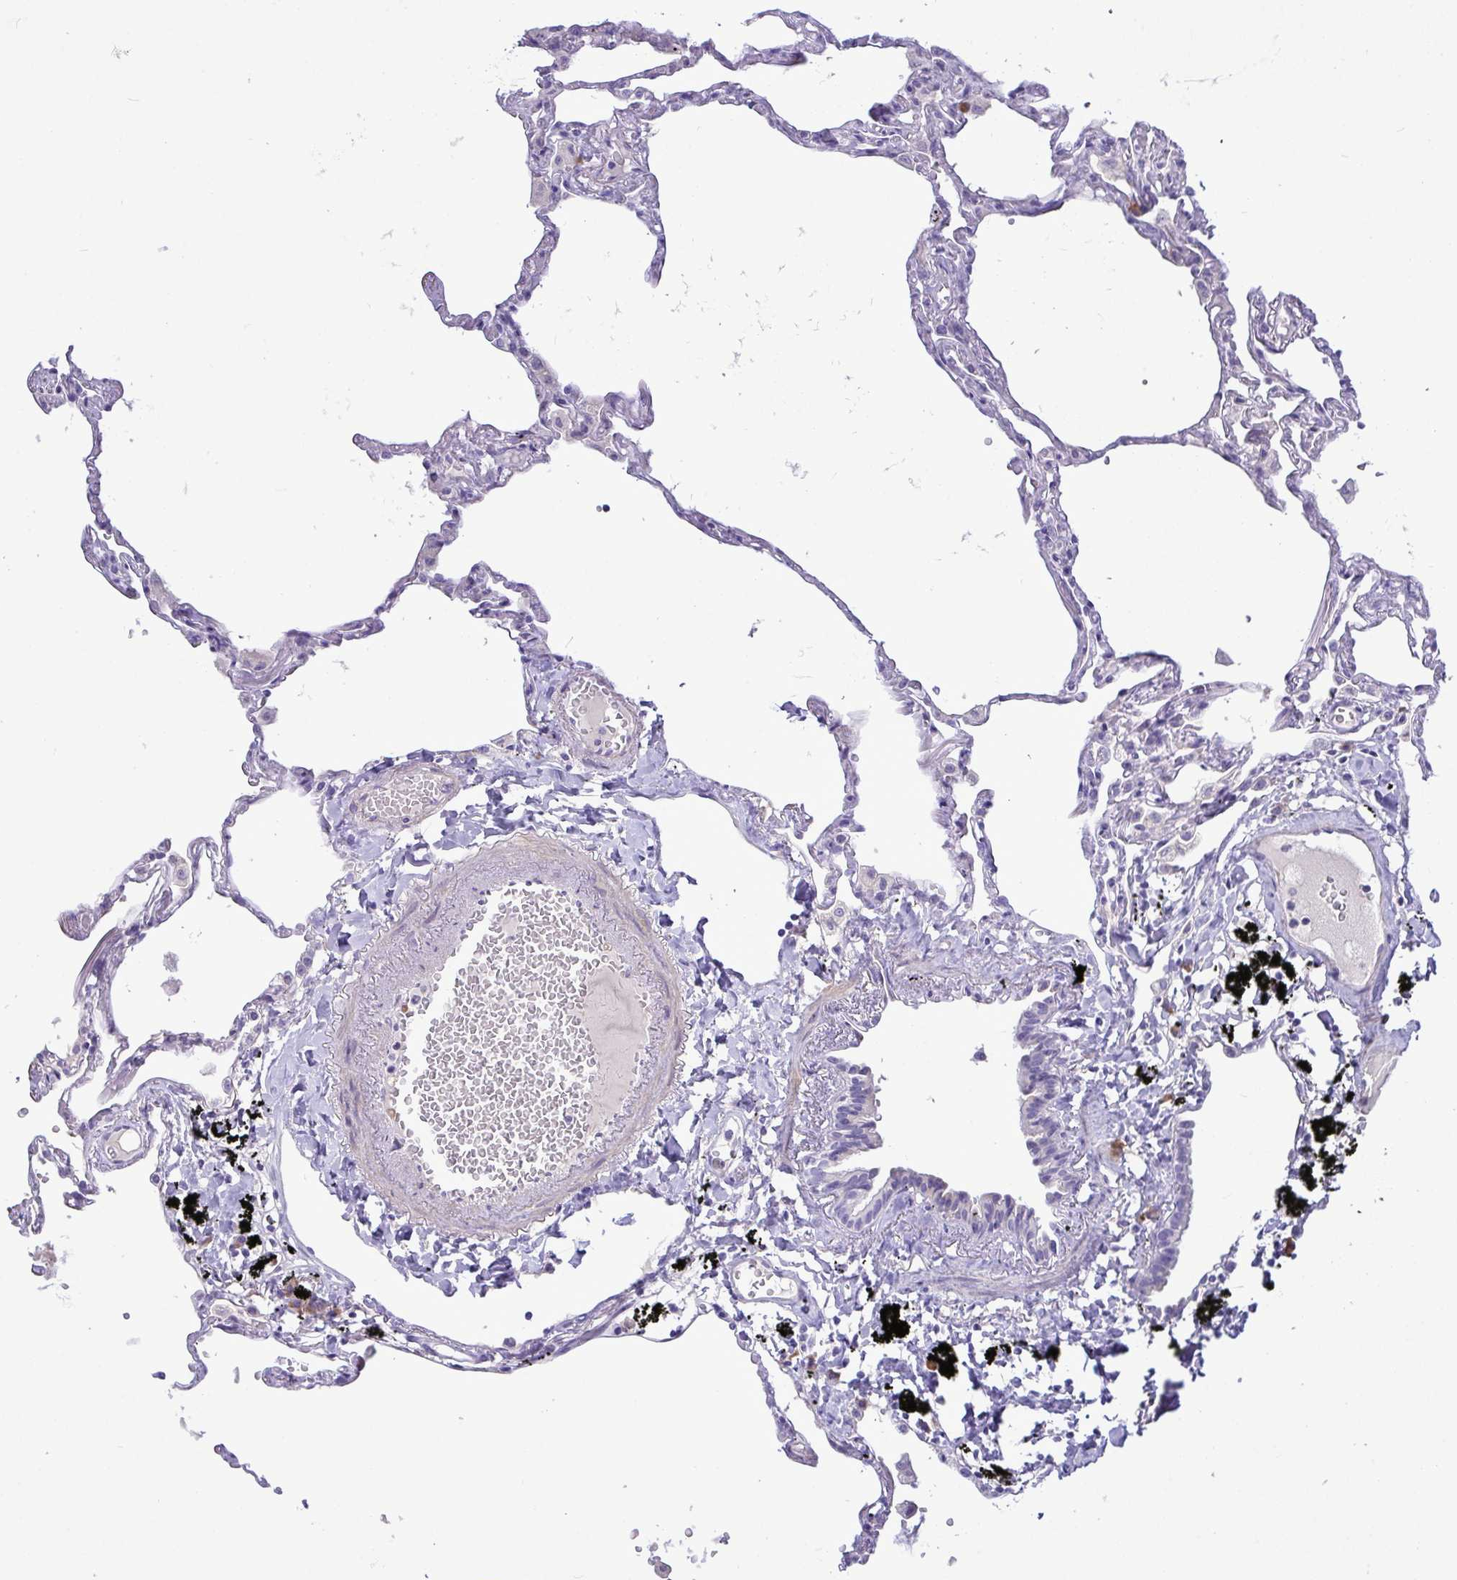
{"staining": {"intensity": "negative", "quantity": "none", "location": "none"}, "tissue": "lung", "cell_type": "Alveolar cells", "image_type": "normal", "snomed": [{"axis": "morphology", "description": "Normal tissue, NOS"}, {"axis": "topography", "description": "Lung"}], "caption": "High power microscopy micrograph of an immunohistochemistry (IHC) histopathology image of unremarkable lung, revealing no significant expression in alveolar cells.", "gene": "FAM86B1", "patient": {"sex": "female", "age": 67}}